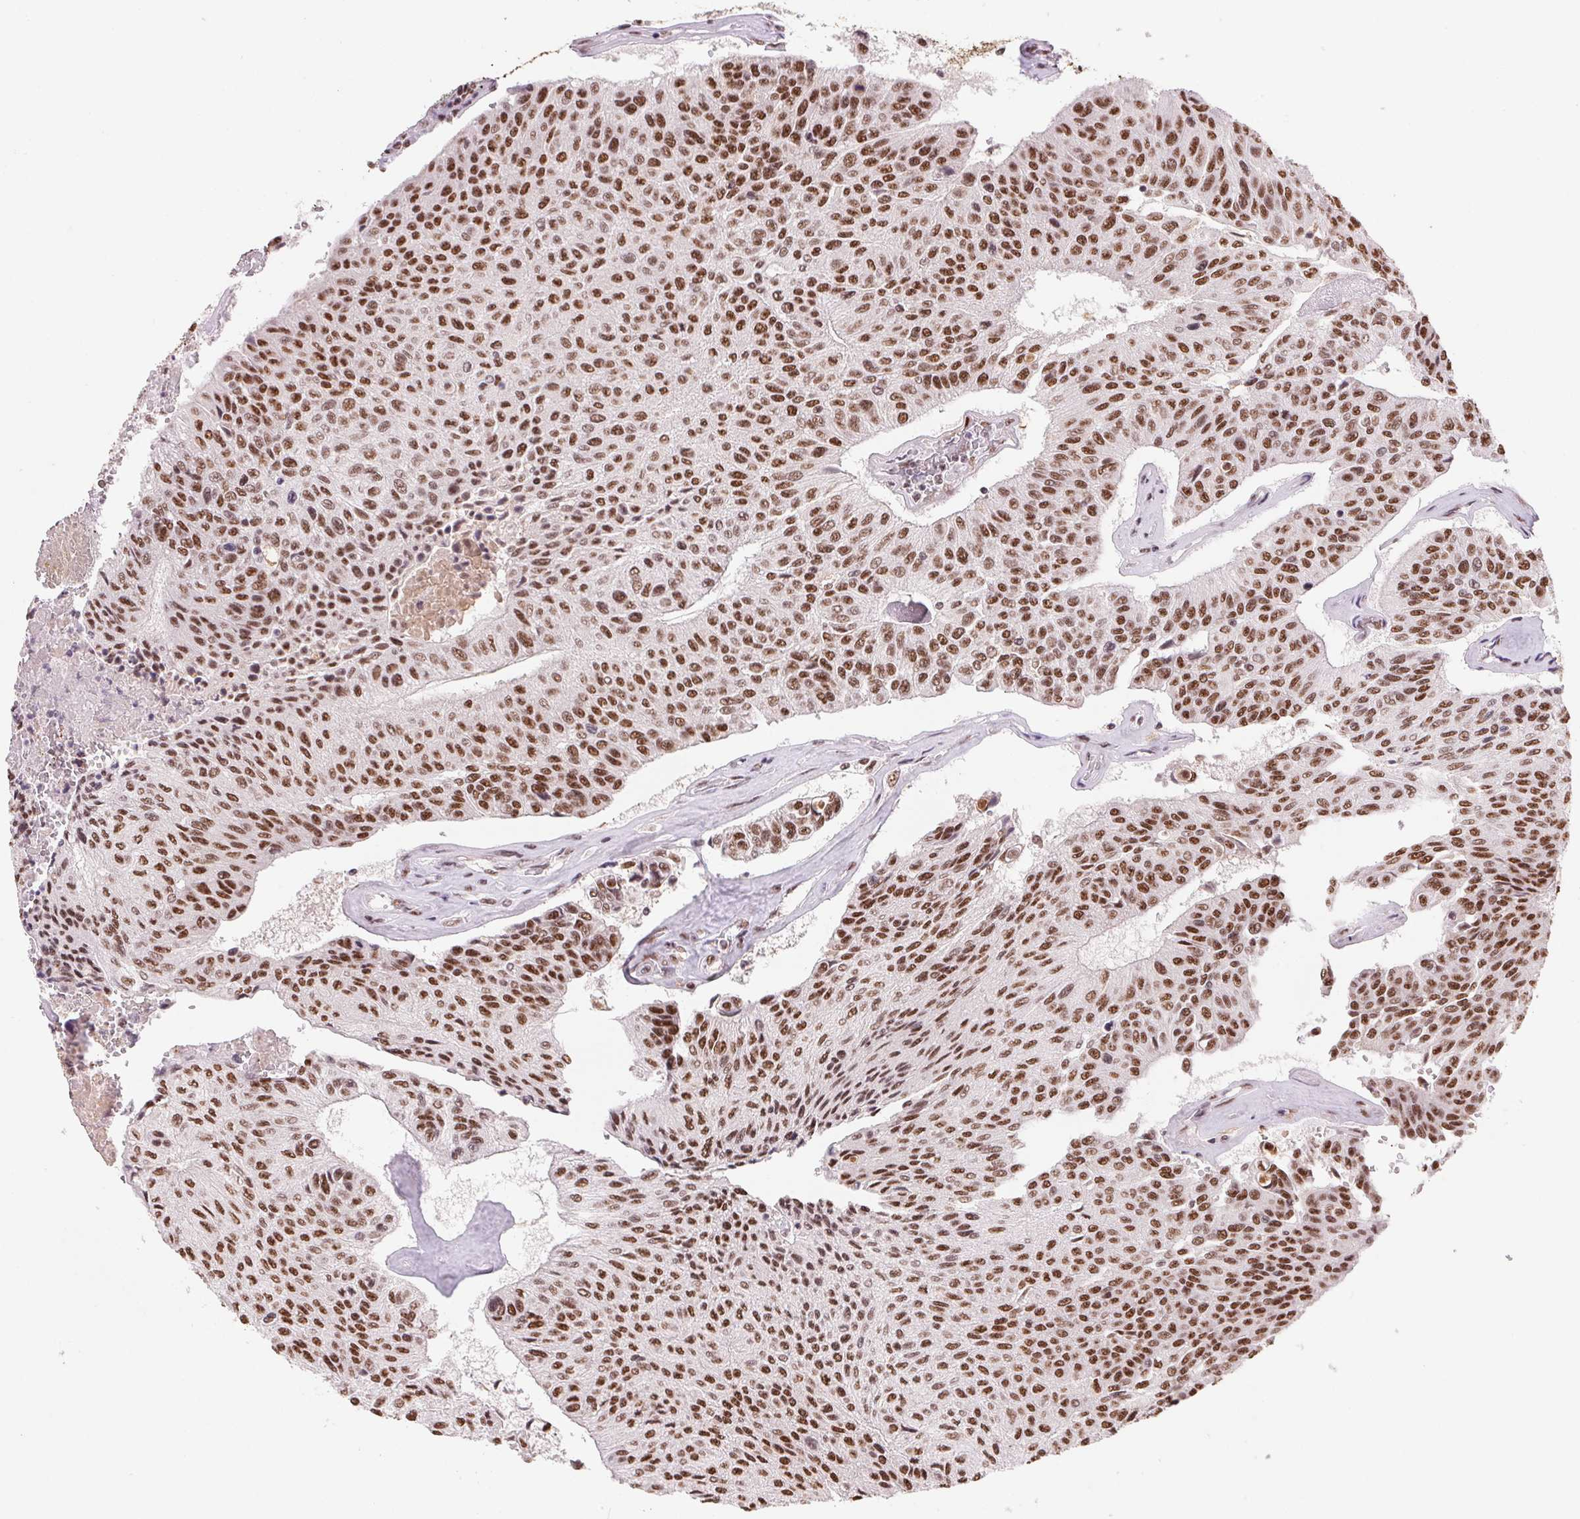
{"staining": {"intensity": "moderate", "quantity": ">75%", "location": "nuclear"}, "tissue": "urothelial cancer", "cell_type": "Tumor cells", "image_type": "cancer", "snomed": [{"axis": "morphology", "description": "Urothelial carcinoma, High grade"}, {"axis": "topography", "description": "Urinary bladder"}], "caption": "Moderate nuclear expression is present in approximately >75% of tumor cells in urothelial cancer.", "gene": "SNRPG", "patient": {"sex": "male", "age": 66}}